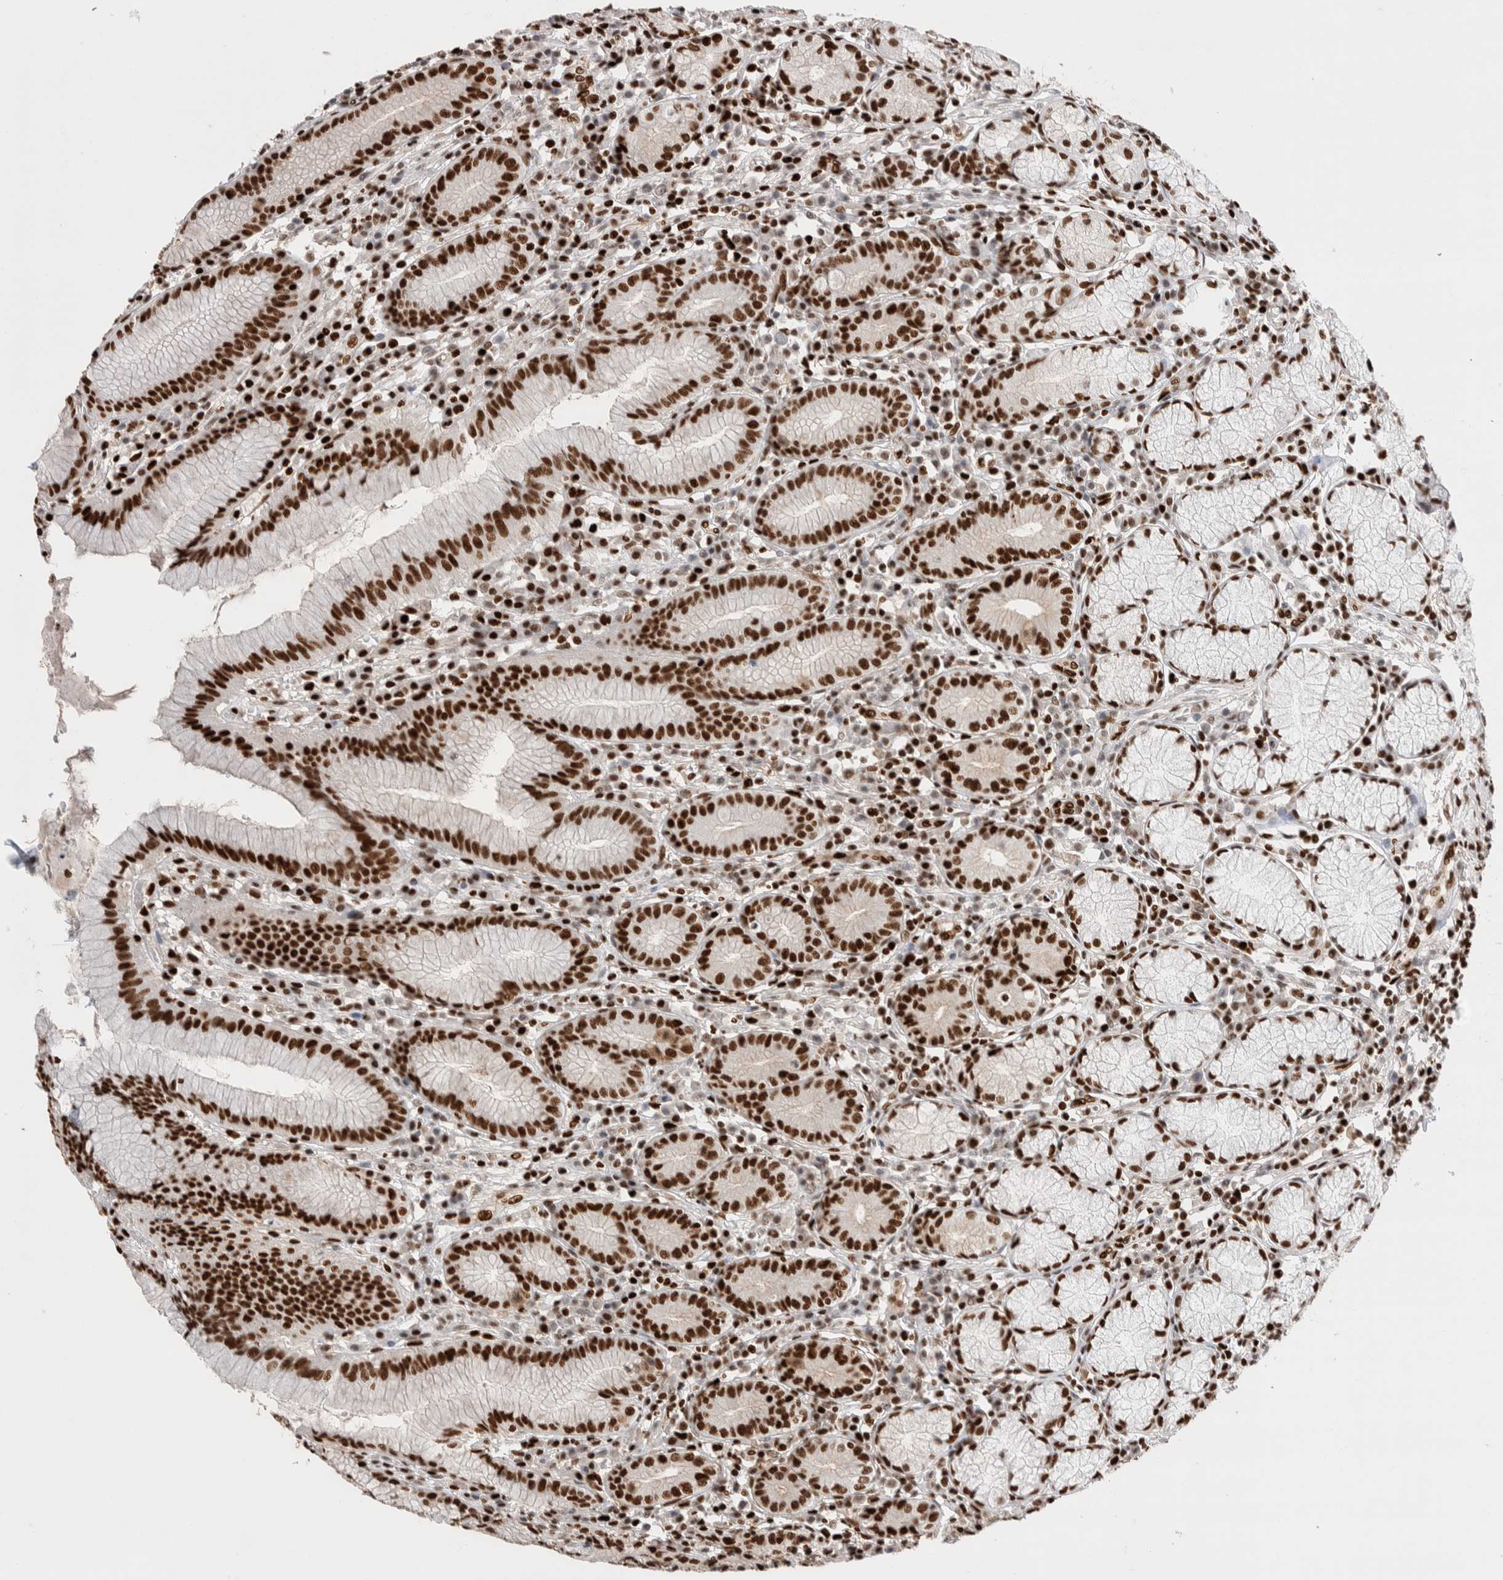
{"staining": {"intensity": "strong", "quantity": "25%-75%", "location": "nuclear"}, "tissue": "stomach", "cell_type": "Glandular cells", "image_type": "normal", "snomed": [{"axis": "morphology", "description": "Normal tissue, NOS"}, {"axis": "topography", "description": "Stomach"}], "caption": "Immunohistochemical staining of benign stomach demonstrates strong nuclear protein positivity in about 25%-75% of glandular cells.", "gene": "C17orf49", "patient": {"sex": "male", "age": 55}}